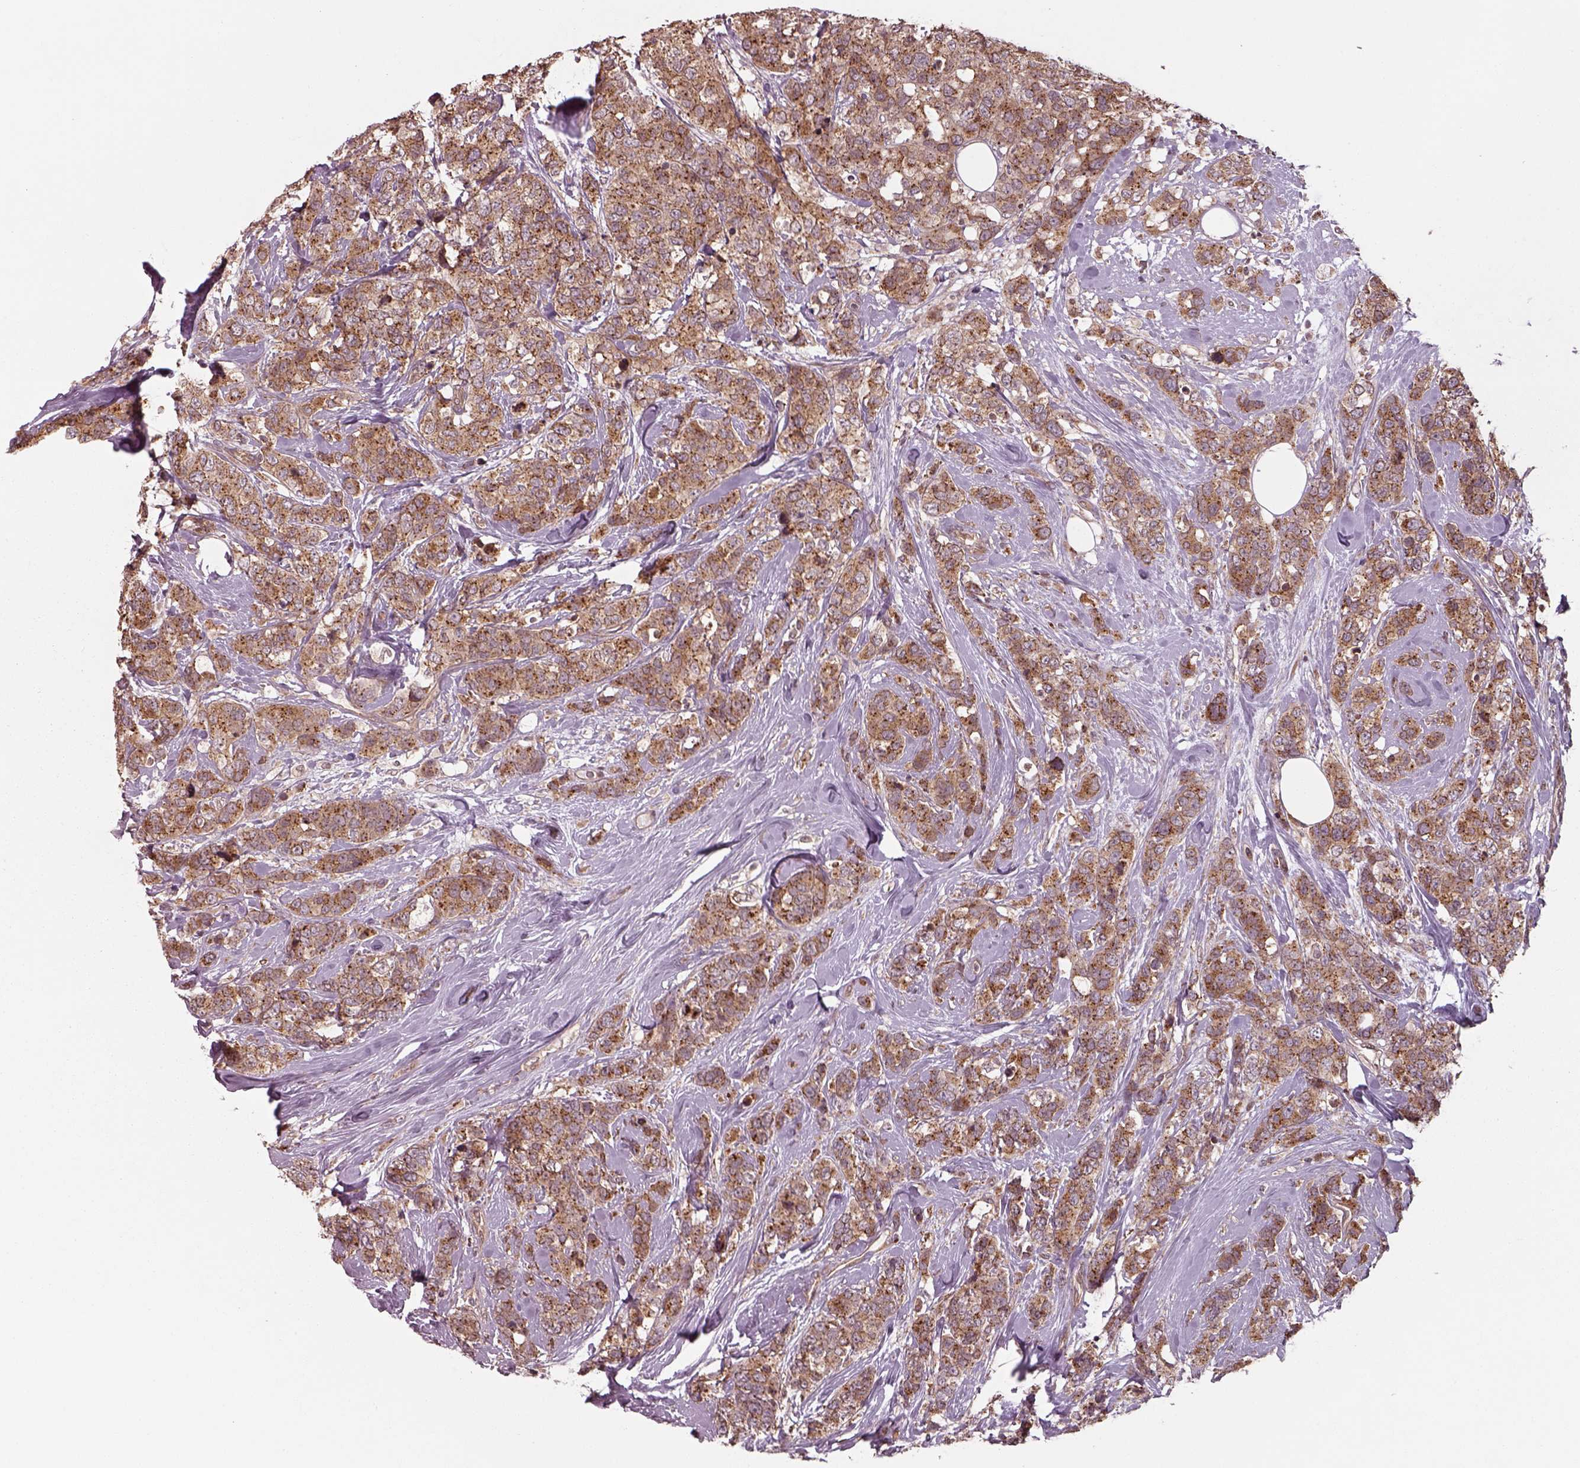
{"staining": {"intensity": "strong", "quantity": ">75%", "location": "cytoplasmic/membranous"}, "tissue": "breast cancer", "cell_type": "Tumor cells", "image_type": "cancer", "snomed": [{"axis": "morphology", "description": "Lobular carcinoma"}, {"axis": "topography", "description": "Breast"}], "caption": "Immunohistochemistry of lobular carcinoma (breast) shows high levels of strong cytoplasmic/membranous staining in approximately >75% of tumor cells.", "gene": "CHMP3", "patient": {"sex": "female", "age": 59}}